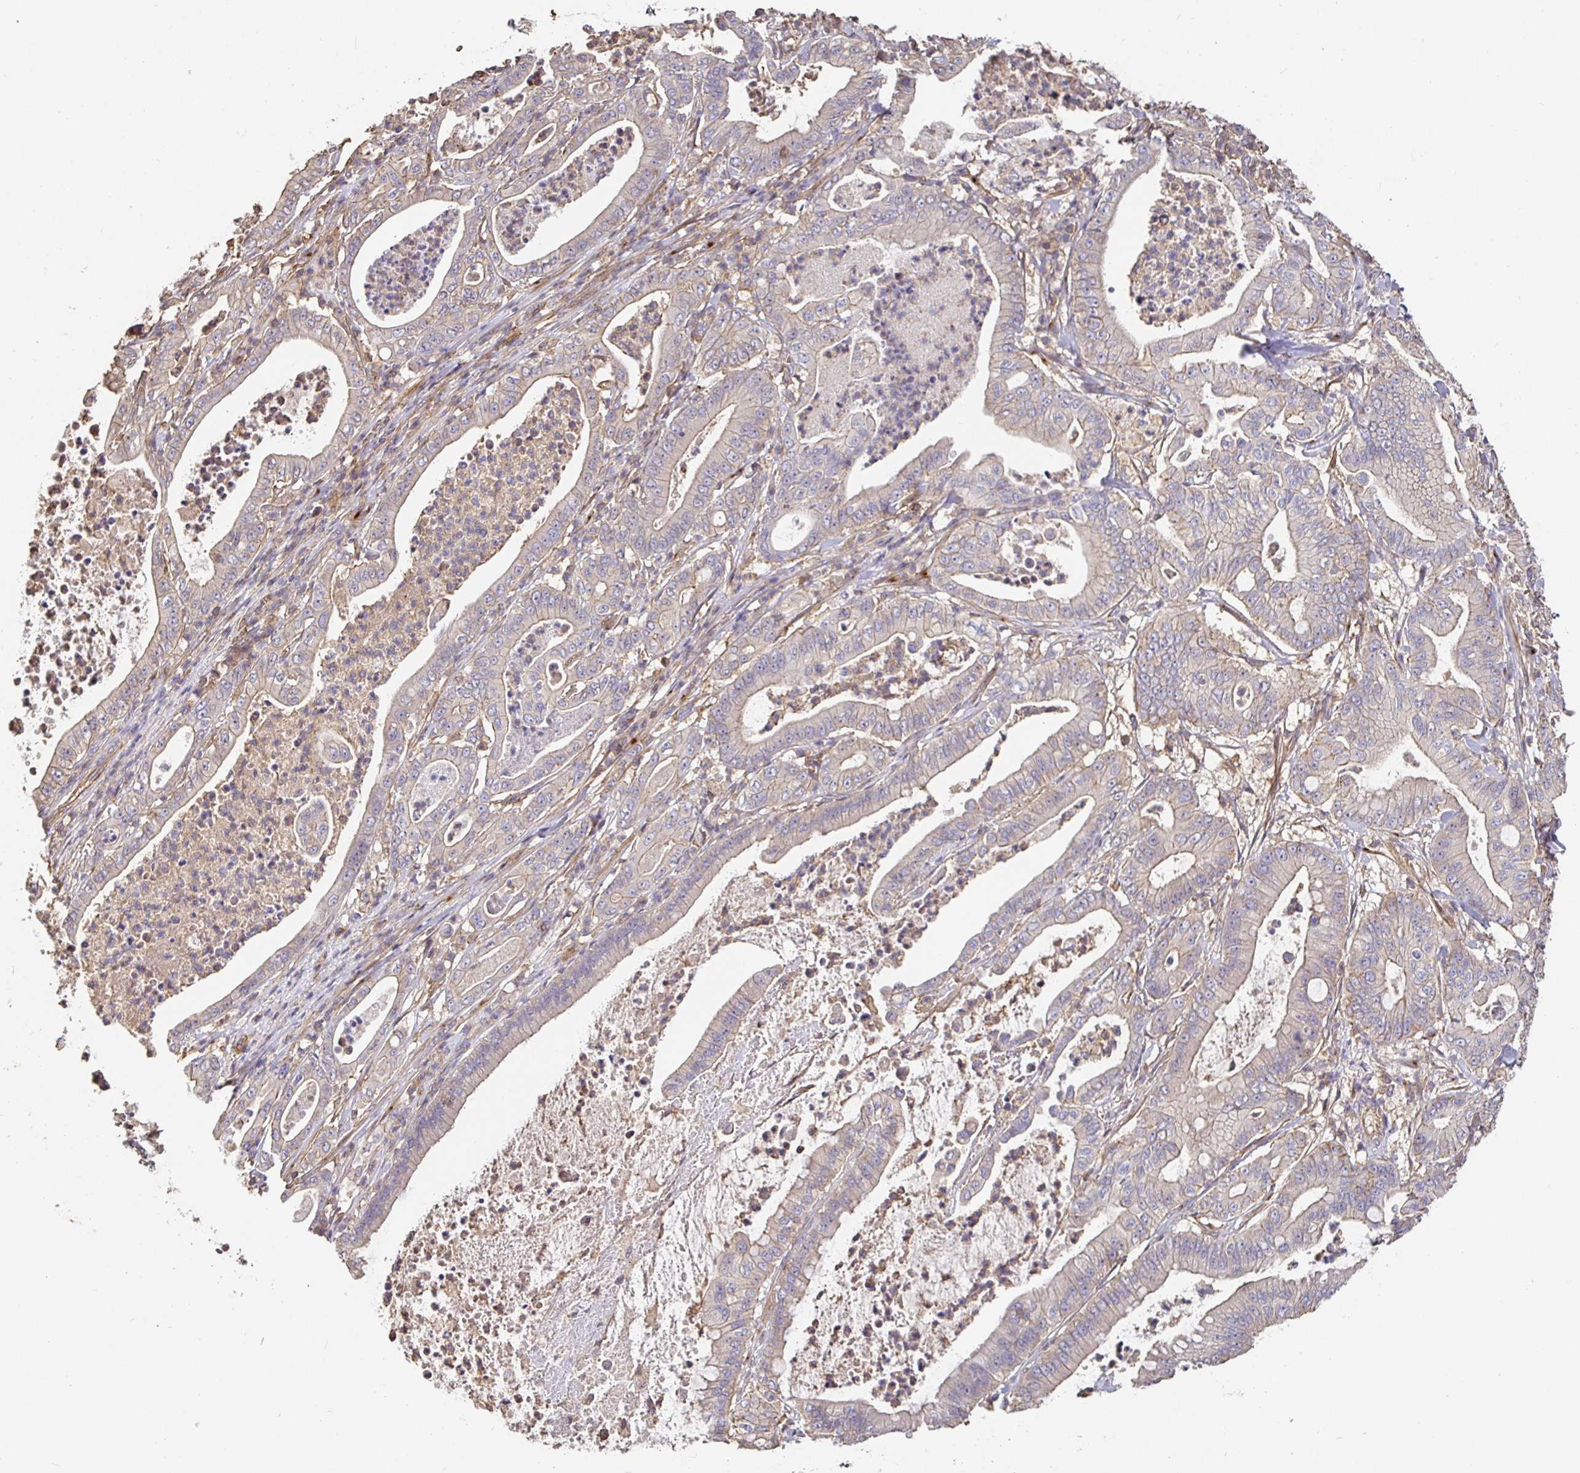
{"staining": {"intensity": "weak", "quantity": "25%-75%", "location": "cytoplasmic/membranous"}, "tissue": "pancreatic cancer", "cell_type": "Tumor cells", "image_type": "cancer", "snomed": [{"axis": "morphology", "description": "Adenocarcinoma, NOS"}, {"axis": "topography", "description": "Pancreas"}], "caption": "Brown immunohistochemical staining in pancreatic adenocarcinoma reveals weak cytoplasmic/membranous staining in approximately 25%-75% of tumor cells.", "gene": "C1QTNF7", "patient": {"sex": "male", "age": 71}}